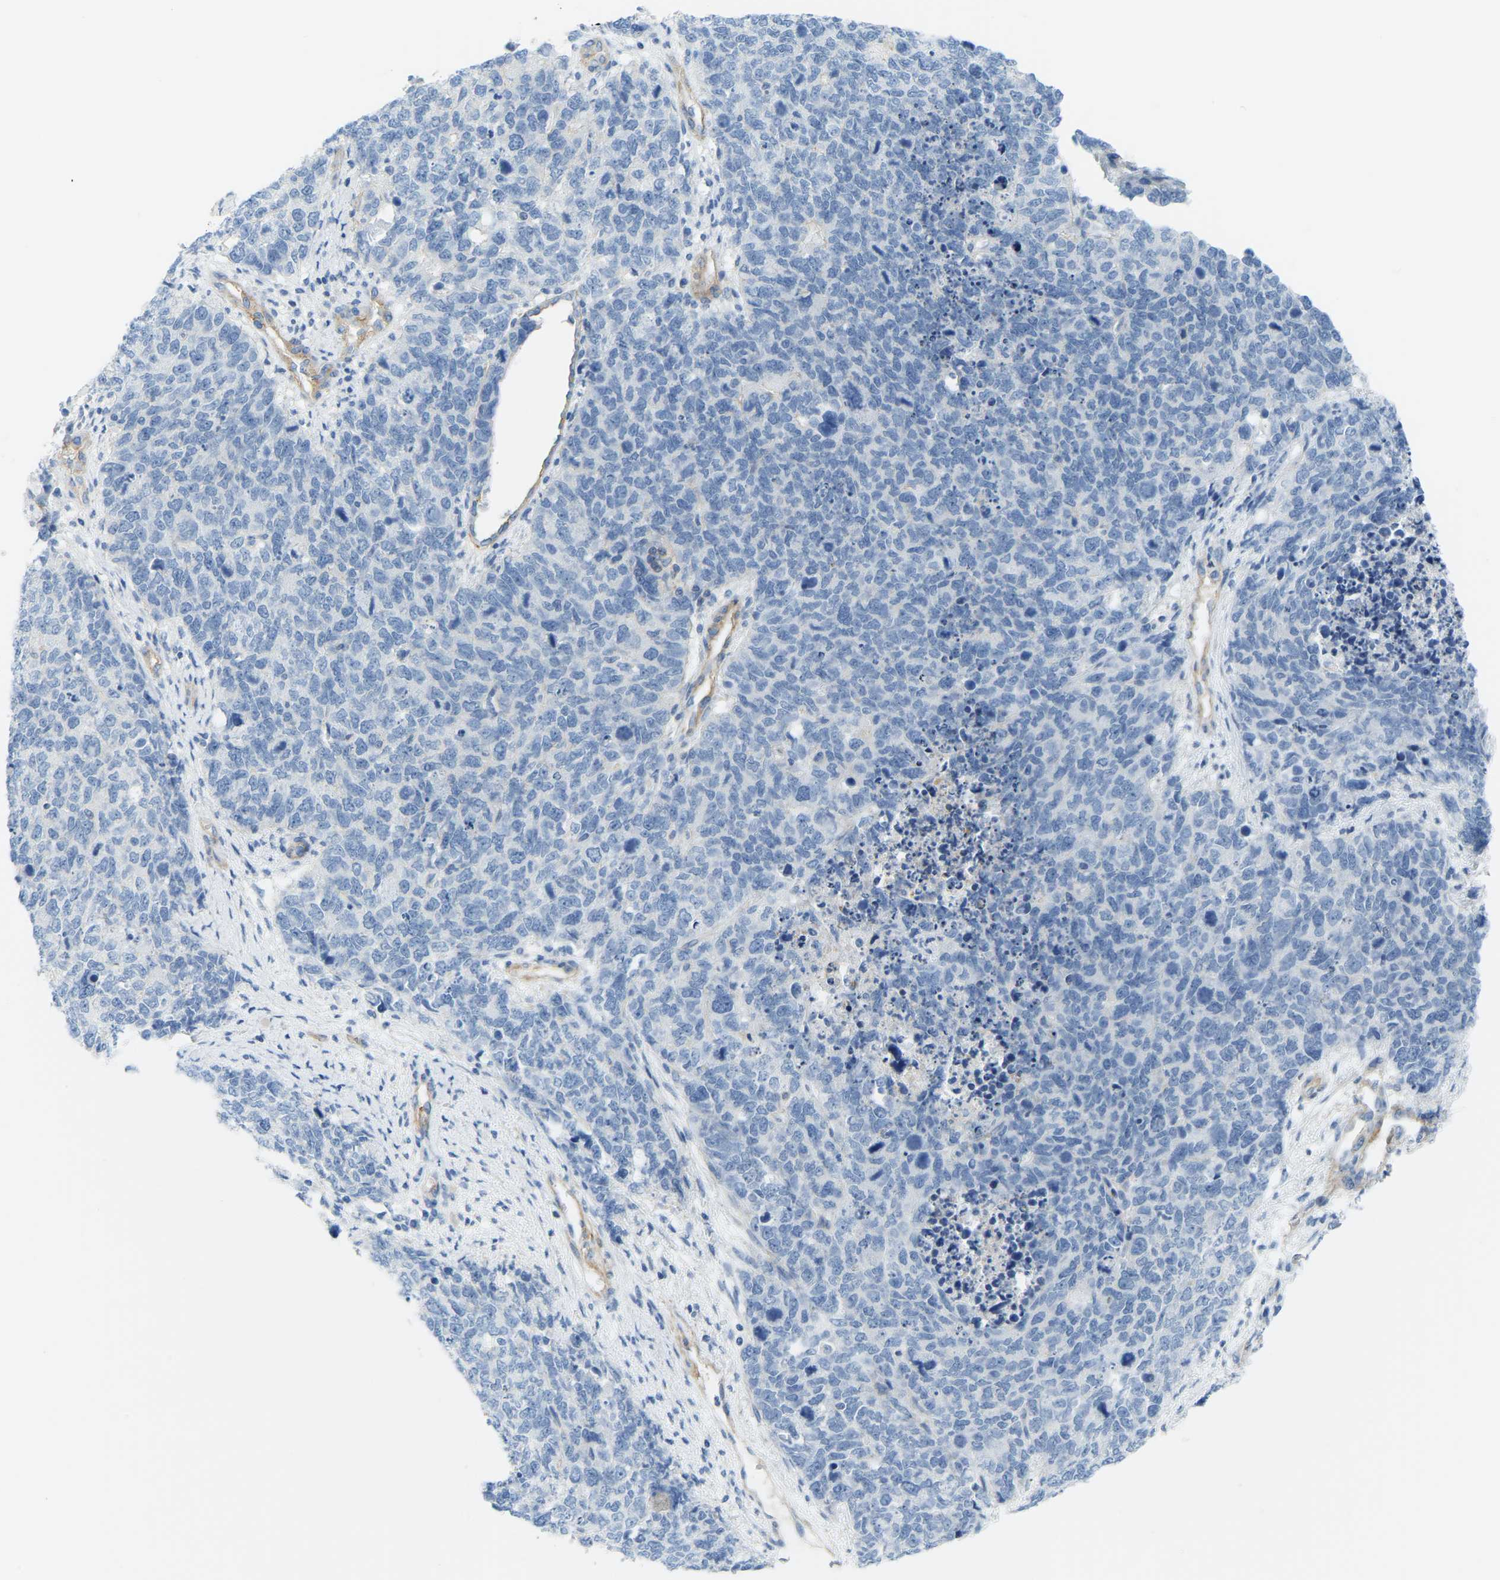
{"staining": {"intensity": "negative", "quantity": "none", "location": "none"}, "tissue": "cervical cancer", "cell_type": "Tumor cells", "image_type": "cancer", "snomed": [{"axis": "morphology", "description": "Squamous cell carcinoma, NOS"}, {"axis": "topography", "description": "Cervix"}], "caption": "Histopathology image shows no protein staining in tumor cells of cervical cancer (squamous cell carcinoma) tissue. (DAB (3,3'-diaminobenzidine) immunohistochemistry (IHC) with hematoxylin counter stain).", "gene": "MYL3", "patient": {"sex": "female", "age": 63}}